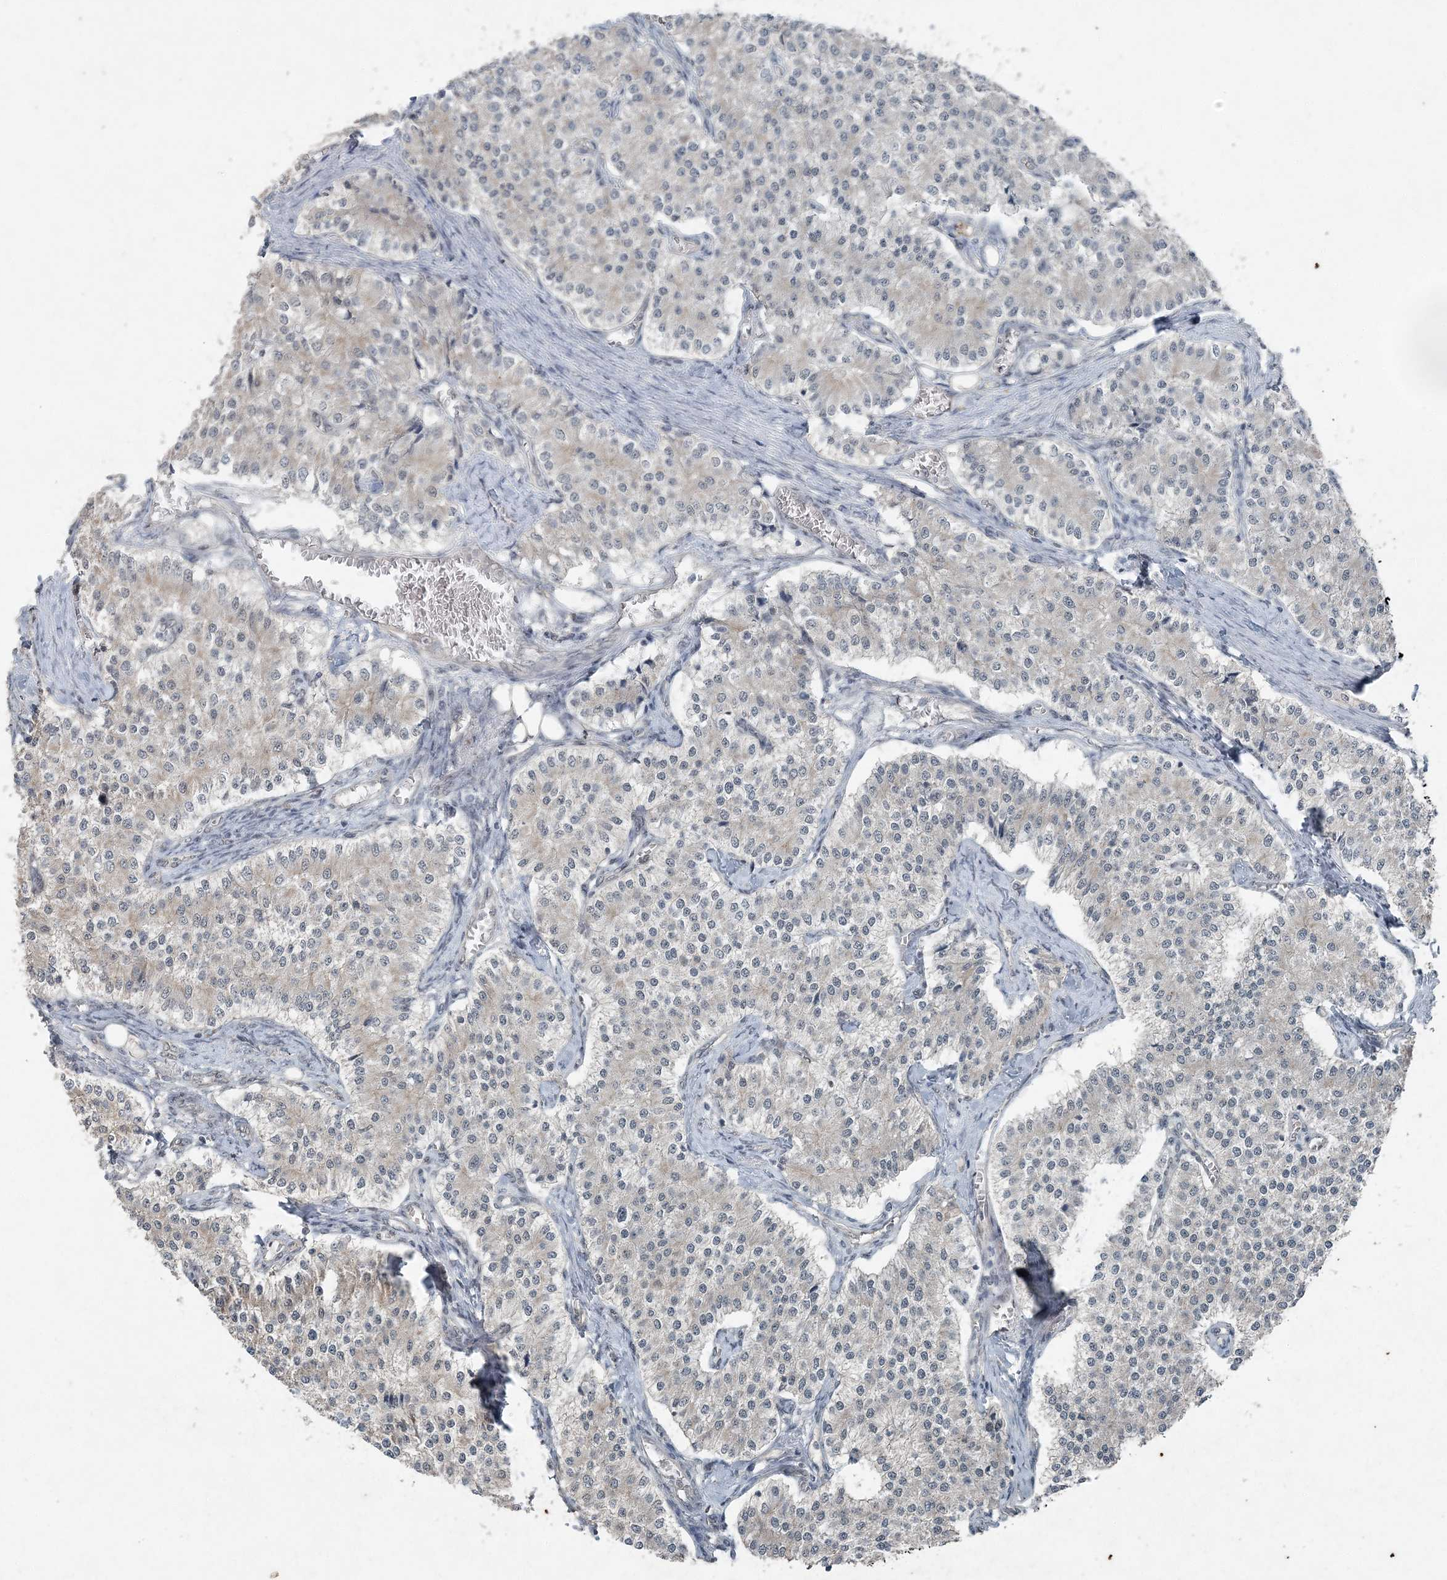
{"staining": {"intensity": "negative", "quantity": "none", "location": "none"}, "tissue": "carcinoid", "cell_type": "Tumor cells", "image_type": "cancer", "snomed": [{"axis": "morphology", "description": "Carcinoid, malignant, NOS"}, {"axis": "topography", "description": "Colon"}], "caption": "Immunohistochemistry (IHC) photomicrograph of human carcinoid (malignant) stained for a protein (brown), which shows no expression in tumor cells.", "gene": "VSIG2", "patient": {"sex": "female", "age": 52}}